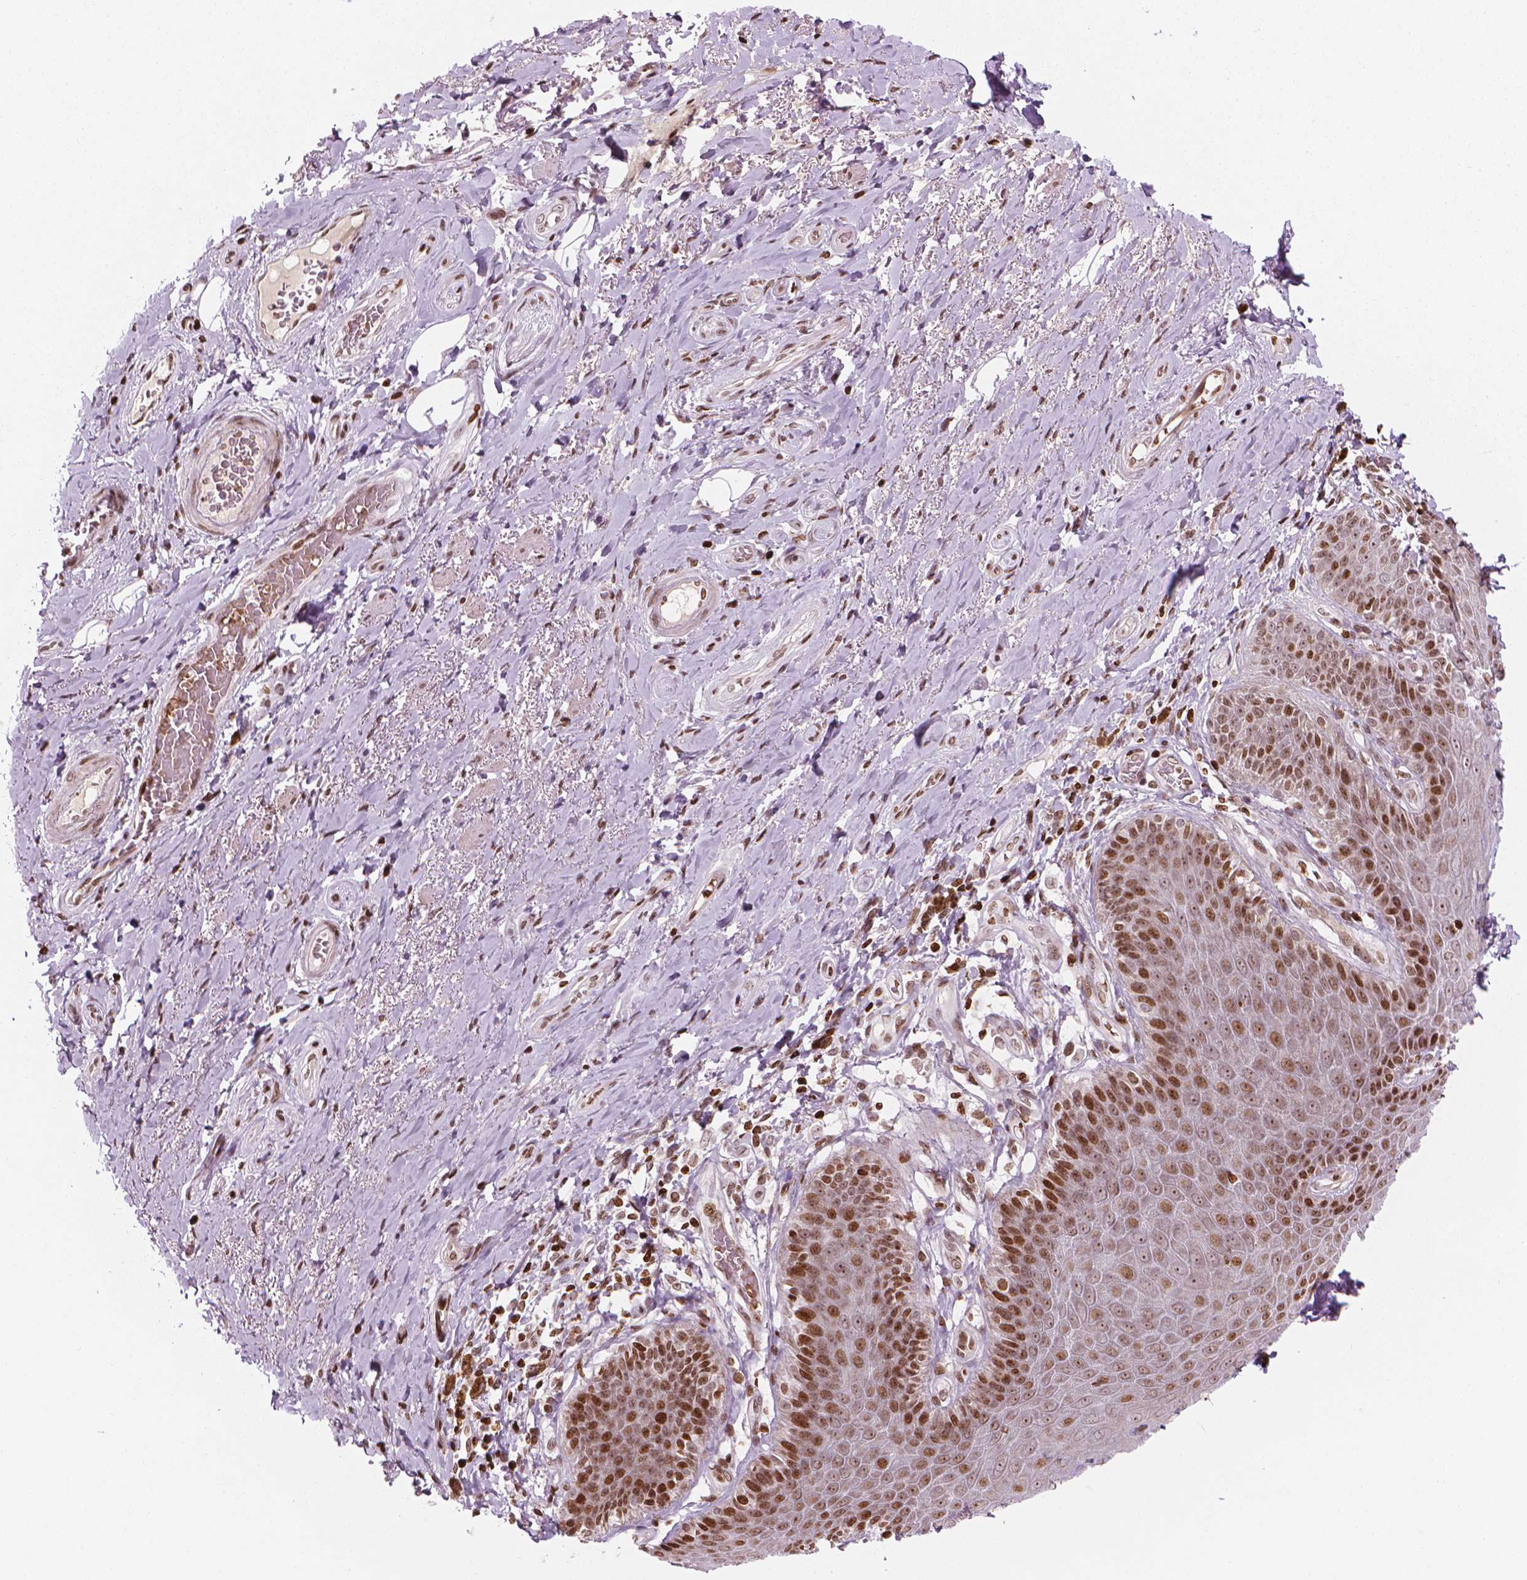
{"staining": {"intensity": "moderate", "quantity": "<25%", "location": "nuclear"}, "tissue": "adipose tissue", "cell_type": "Adipocytes", "image_type": "normal", "snomed": [{"axis": "morphology", "description": "Normal tissue, NOS"}, {"axis": "topography", "description": "Anal"}, {"axis": "topography", "description": "Peripheral nerve tissue"}], "caption": "Immunohistochemical staining of normal adipose tissue exhibits <25% levels of moderate nuclear protein staining in about <25% of adipocytes.", "gene": "PIP4K2A", "patient": {"sex": "male", "age": 53}}